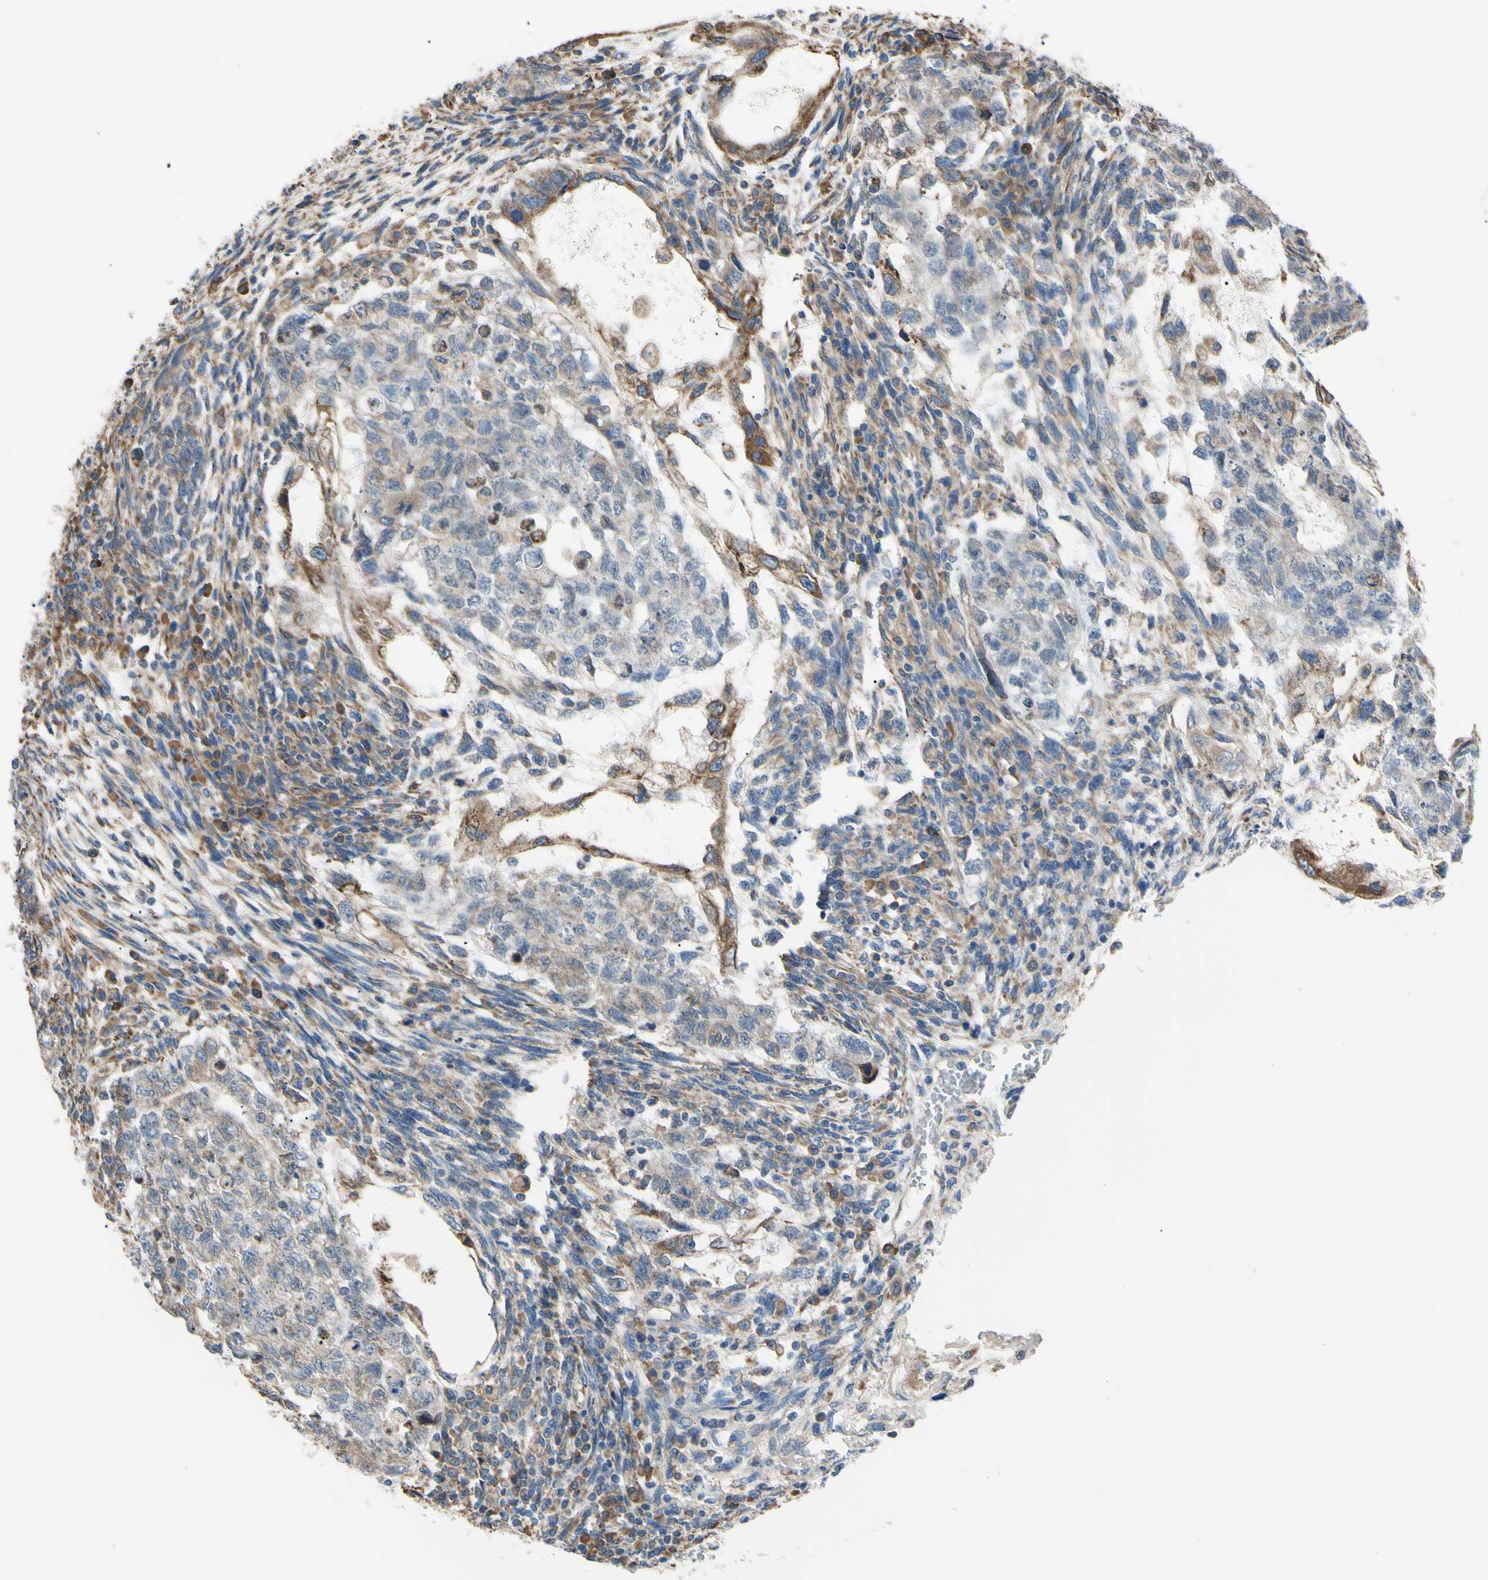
{"staining": {"intensity": "weak", "quantity": ">75%", "location": "cytoplasmic/membranous"}, "tissue": "testis cancer", "cell_type": "Tumor cells", "image_type": "cancer", "snomed": [{"axis": "morphology", "description": "Normal tissue, NOS"}, {"axis": "morphology", "description": "Carcinoma, Embryonal, NOS"}, {"axis": "topography", "description": "Testis"}], "caption": "A high-resolution micrograph shows IHC staining of testis cancer, which exhibits weak cytoplasmic/membranous staining in about >75% of tumor cells.", "gene": "BMF", "patient": {"sex": "male", "age": 36}}